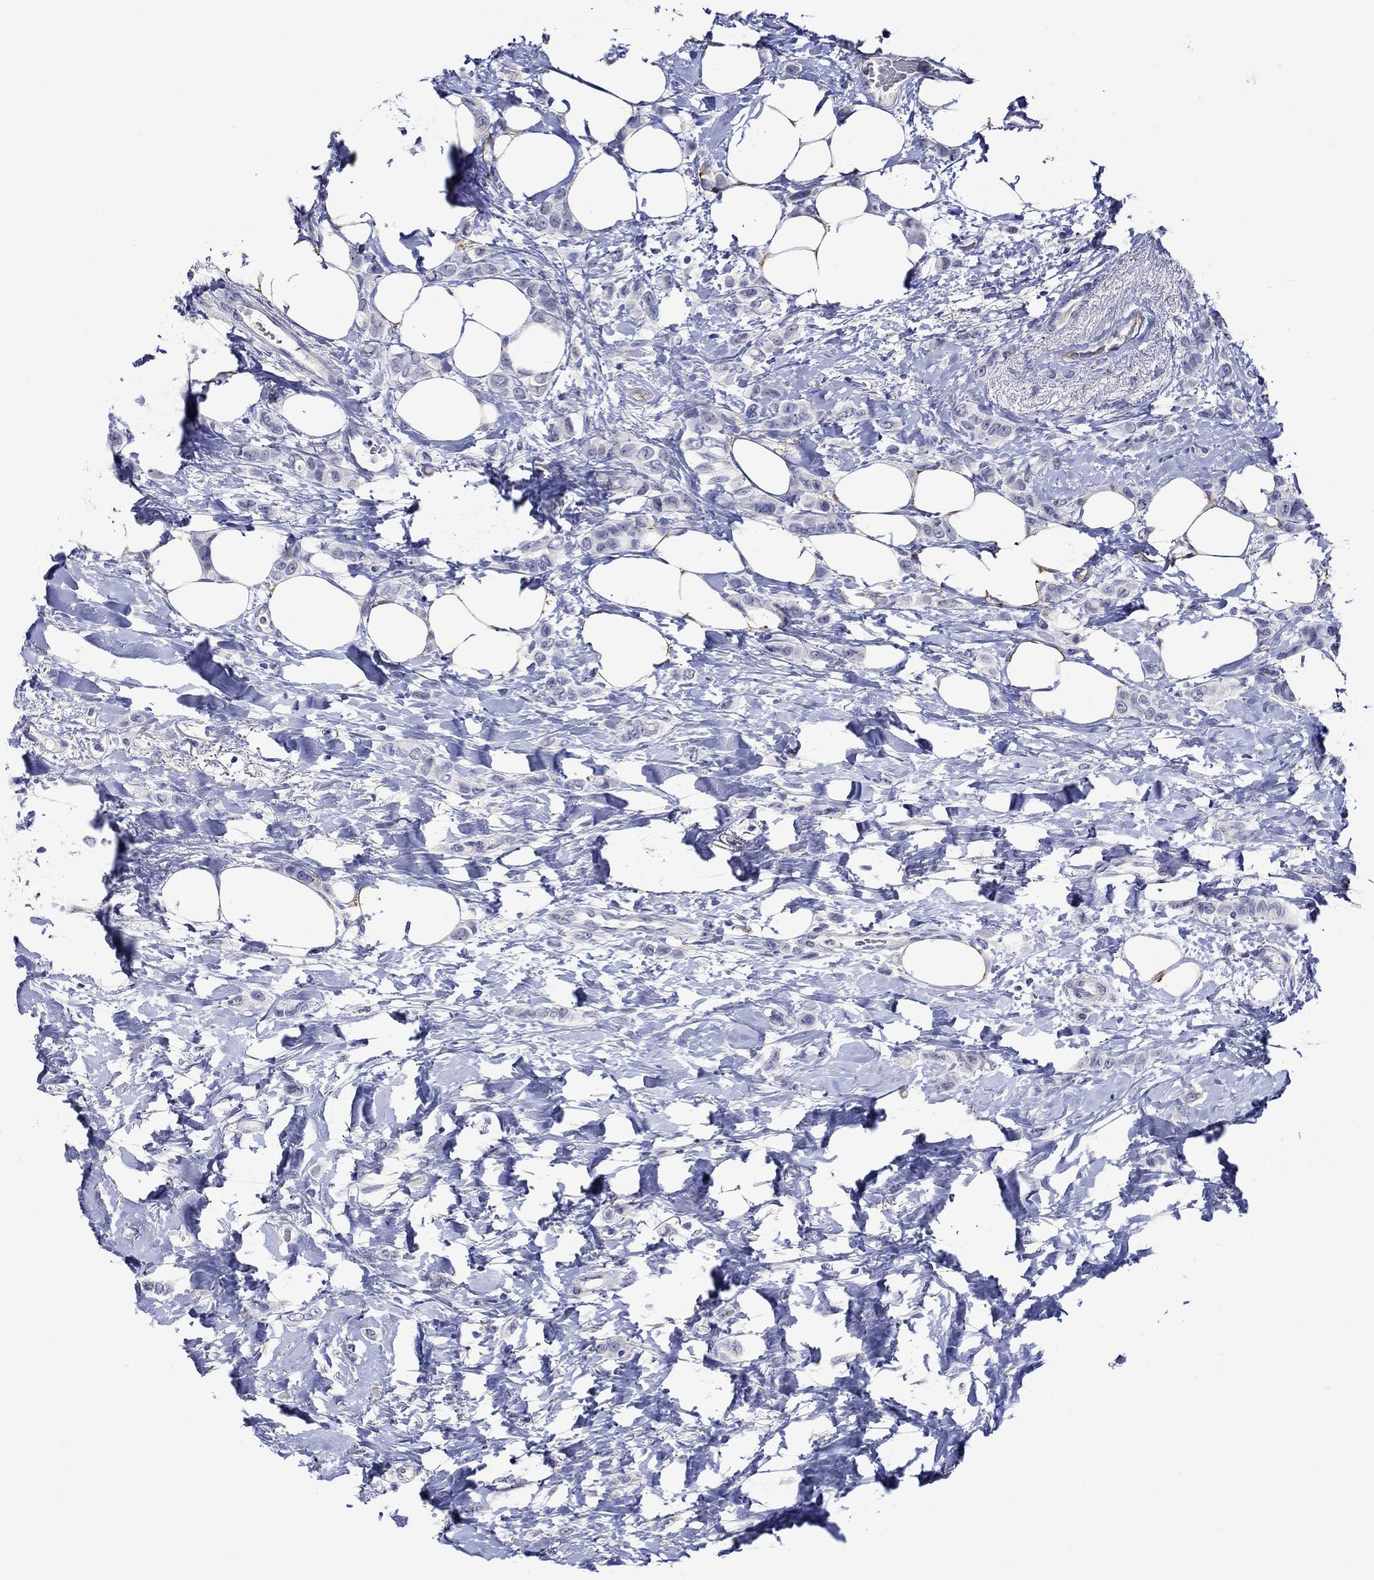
{"staining": {"intensity": "moderate", "quantity": "<25%", "location": "cytoplasmic/membranous"}, "tissue": "breast cancer", "cell_type": "Tumor cells", "image_type": "cancer", "snomed": [{"axis": "morphology", "description": "Lobular carcinoma"}, {"axis": "topography", "description": "Breast"}], "caption": "This is an image of immunohistochemistry staining of lobular carcinoma (breast), which shows moderate staining in the cytoplasmic/membranous of tumor cells.", "gene": "CRYAB", "patient": {"sex": "female", "age": 66}}